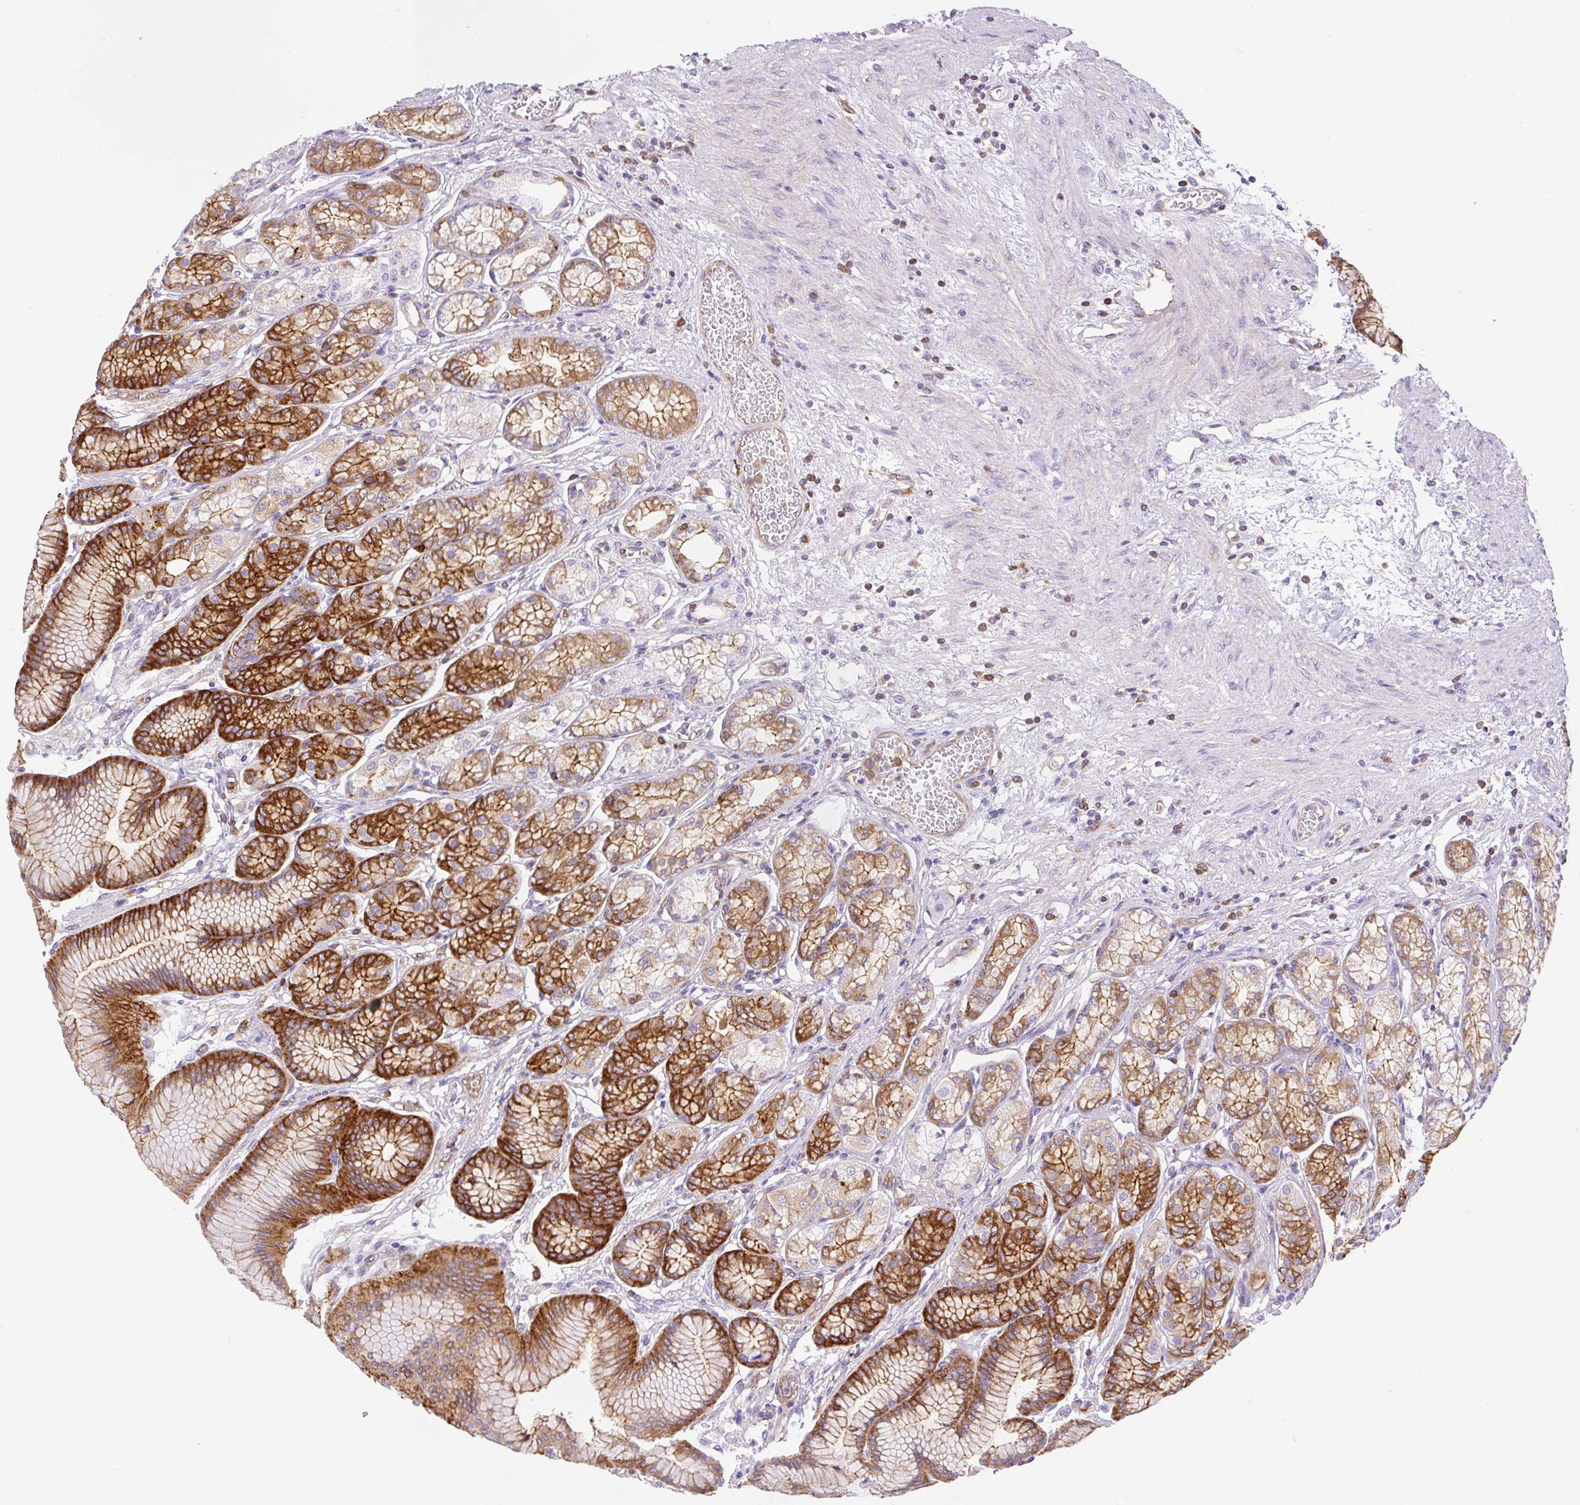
{"staining": {"intensity": "strong", "quantity": ">75%", "location": "cytoplasmic/membranous"}, "tissue": "stomach", "cell_type": "Glandular cells", "image_type": "normal", "snomed": [{"axis": "morphology", "description": "Normal tissue, NOS"}, {"axis": "morphology", "description": "Adenocarcinoma, NOS"}, {"axis": "morphology", "description": "Adenocarcinoma, High grade"}, {"axis": "topography", "description": "Stomach, upper"}, {"axis": "topography", "description": "Stomach"}], "caption": "High-magnification brightfield microscopy of normal stomach stained with DAB (3,3'-diaminobenzidine) (brown) and counterstained with hematoxylin (blue). glandular cells exhibit strong cytoplasmic/membranous staining is seen in about>75% of cells. Using DAB (brown) and hematoxylin (blue) stains, captured at high magnification using brightfield microscopy.", "gene": "DNM2", "patient": {"sex": "female", "age": 65}}